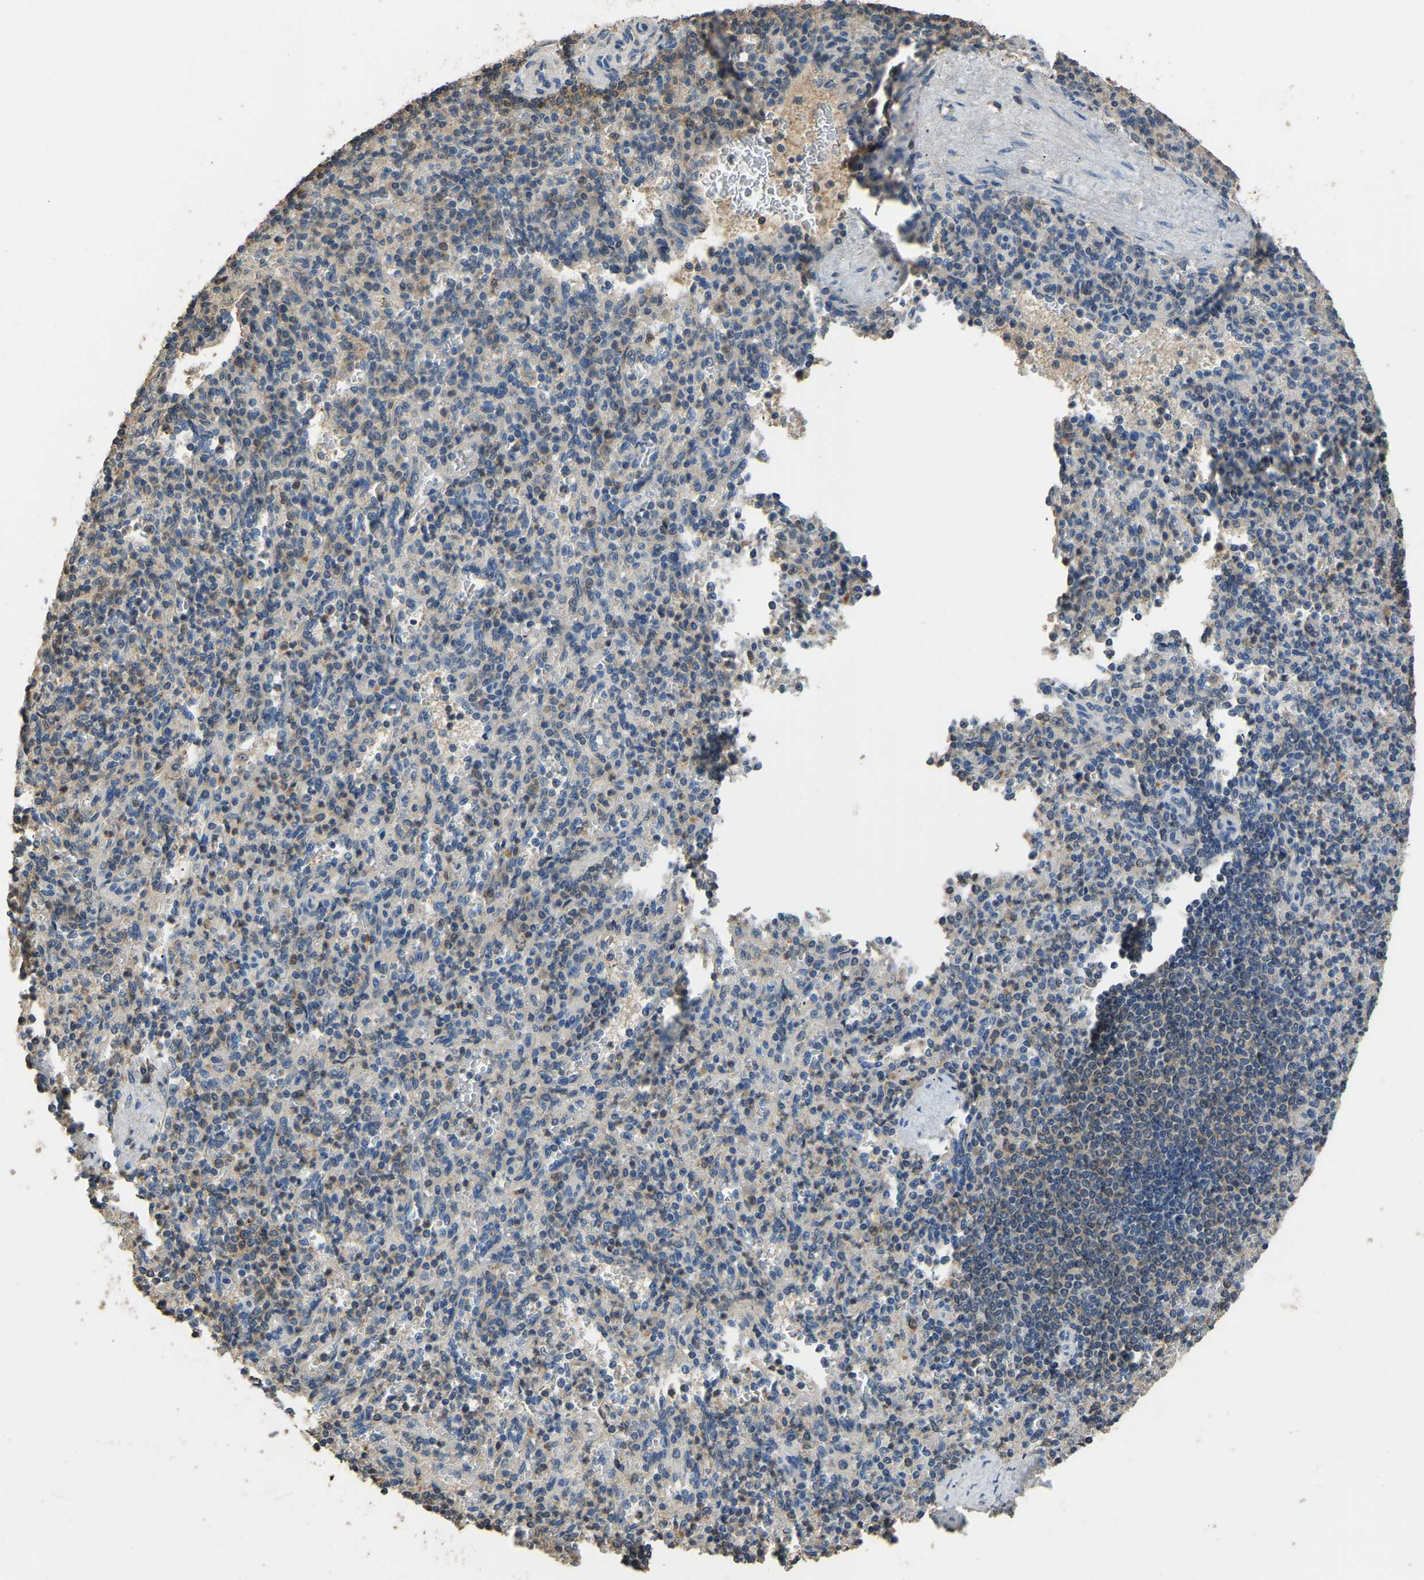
{"staining": {"intensity": "weak", "quantity": "<25%", "location": "cytoplasmic/membranous"}, "tissue": "spleen", "cell_type": "Cells in red pulp", "image_type": "normal", "snomed": [{"axis": "morphology", "description": "Normal tissue, NOS"}, {"axis": "topography", "description": "Spleen"}], "caption": "Photomicrograph shows no significant protein expression in cells in red pulp of unremarkable spleen. (DAB (3,3'-diaminobenzidine) immunohistochemistry visualized using brightfield microscopy, high magnification).", "gene": "TUFM", "patient": {"sex": "female", "age": 74}}